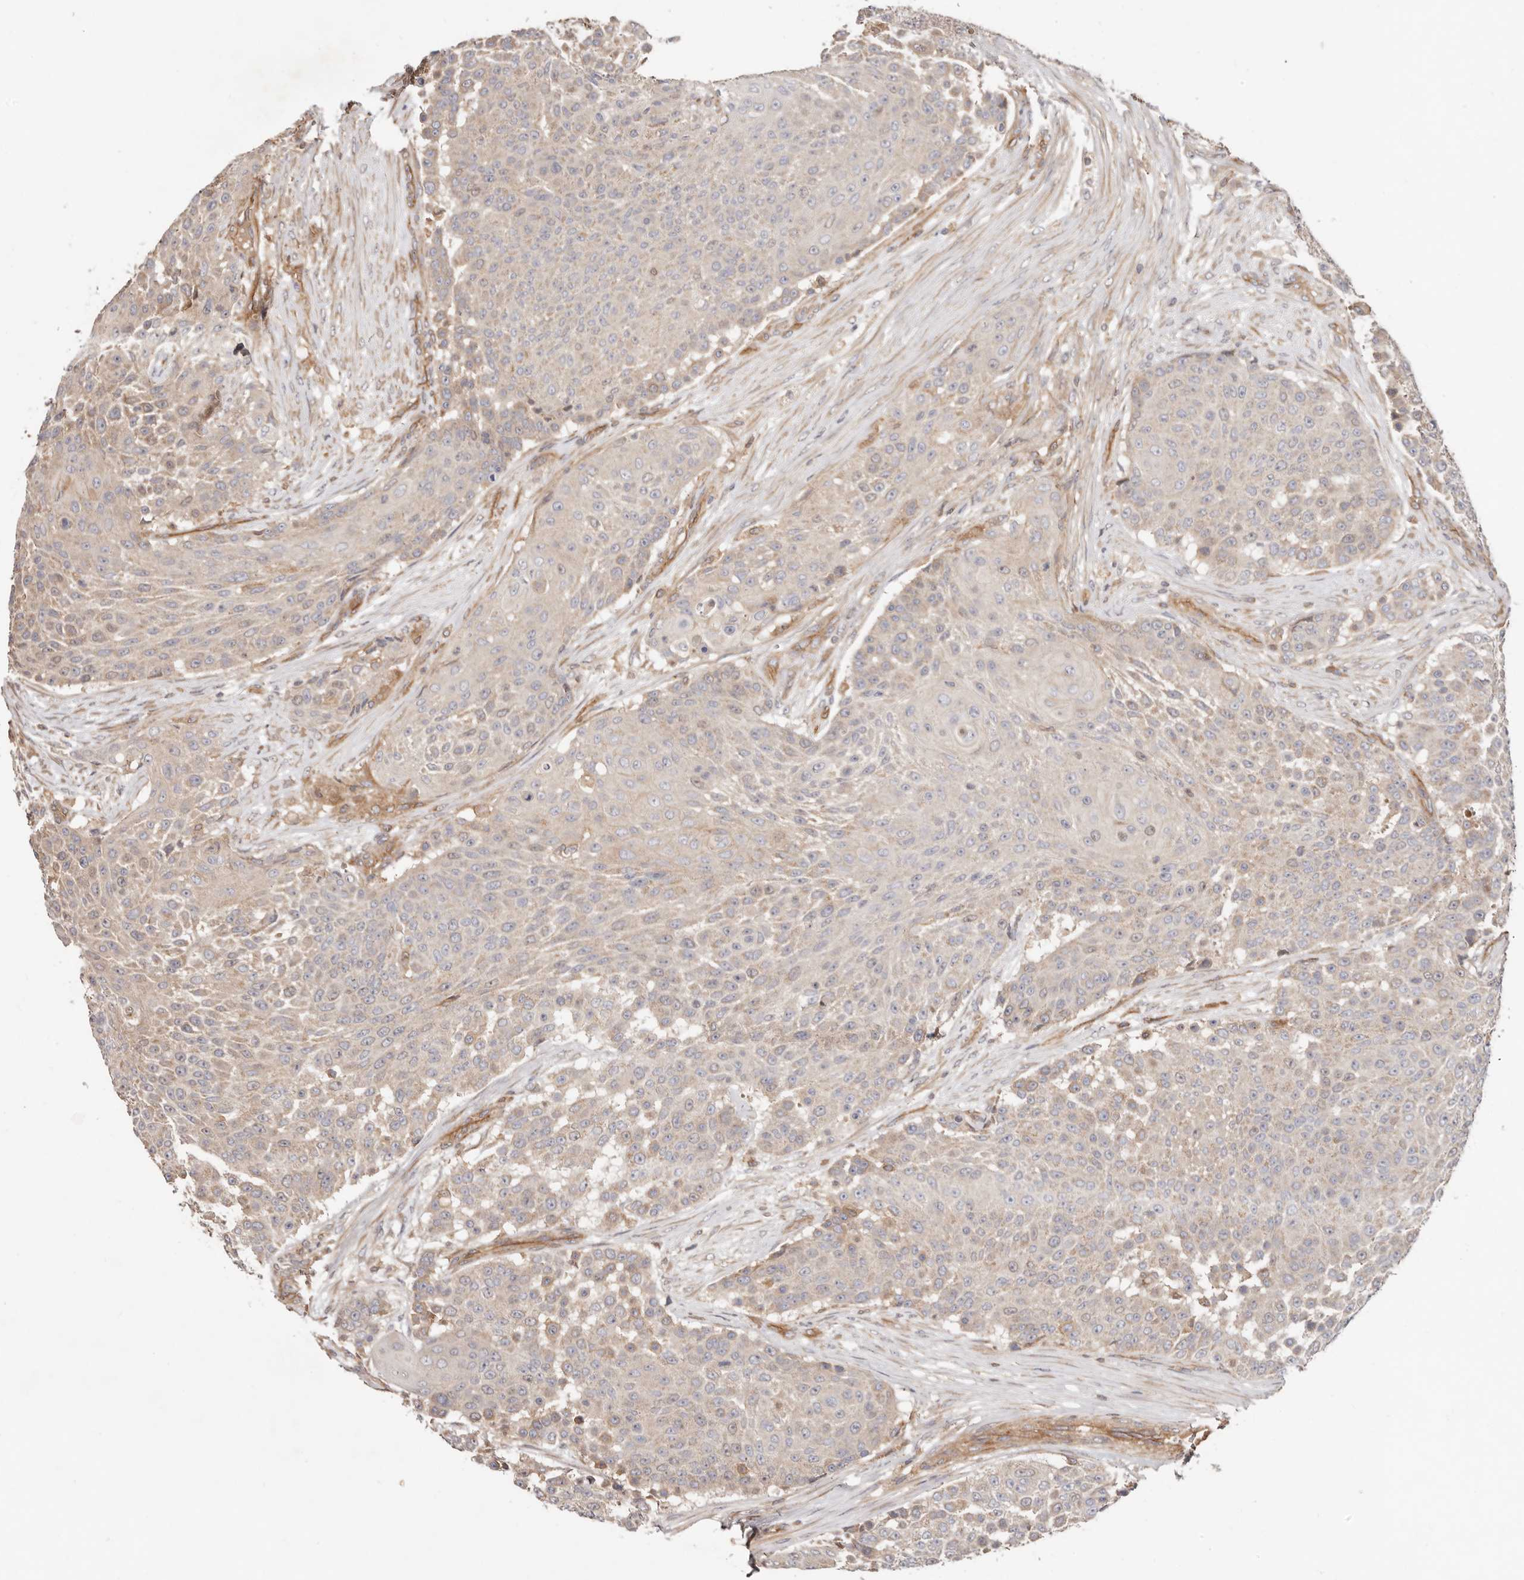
{"staining": {"intensity": "weak", "quantity": "<25%", "location": "cytoplasmic/membranous"}, "tissue": "urothelial cancer", "cell_type": "Tumor cells", "image_type": "cancer", "snomed": [{"axis": "morphology", "description": "Urothelial carcinoma, High grade"}, {"axis": "topography", "description": "Urinary bladder"}], "caption": "An immunohistochemistry photomicrograph of high-grade urothelial carcinoma is shown. There is no staining in tumor cells of high-grade urothelial carcinoma.", "gene": "MACF1", "patient": {"sex": "female", "age": 63}}